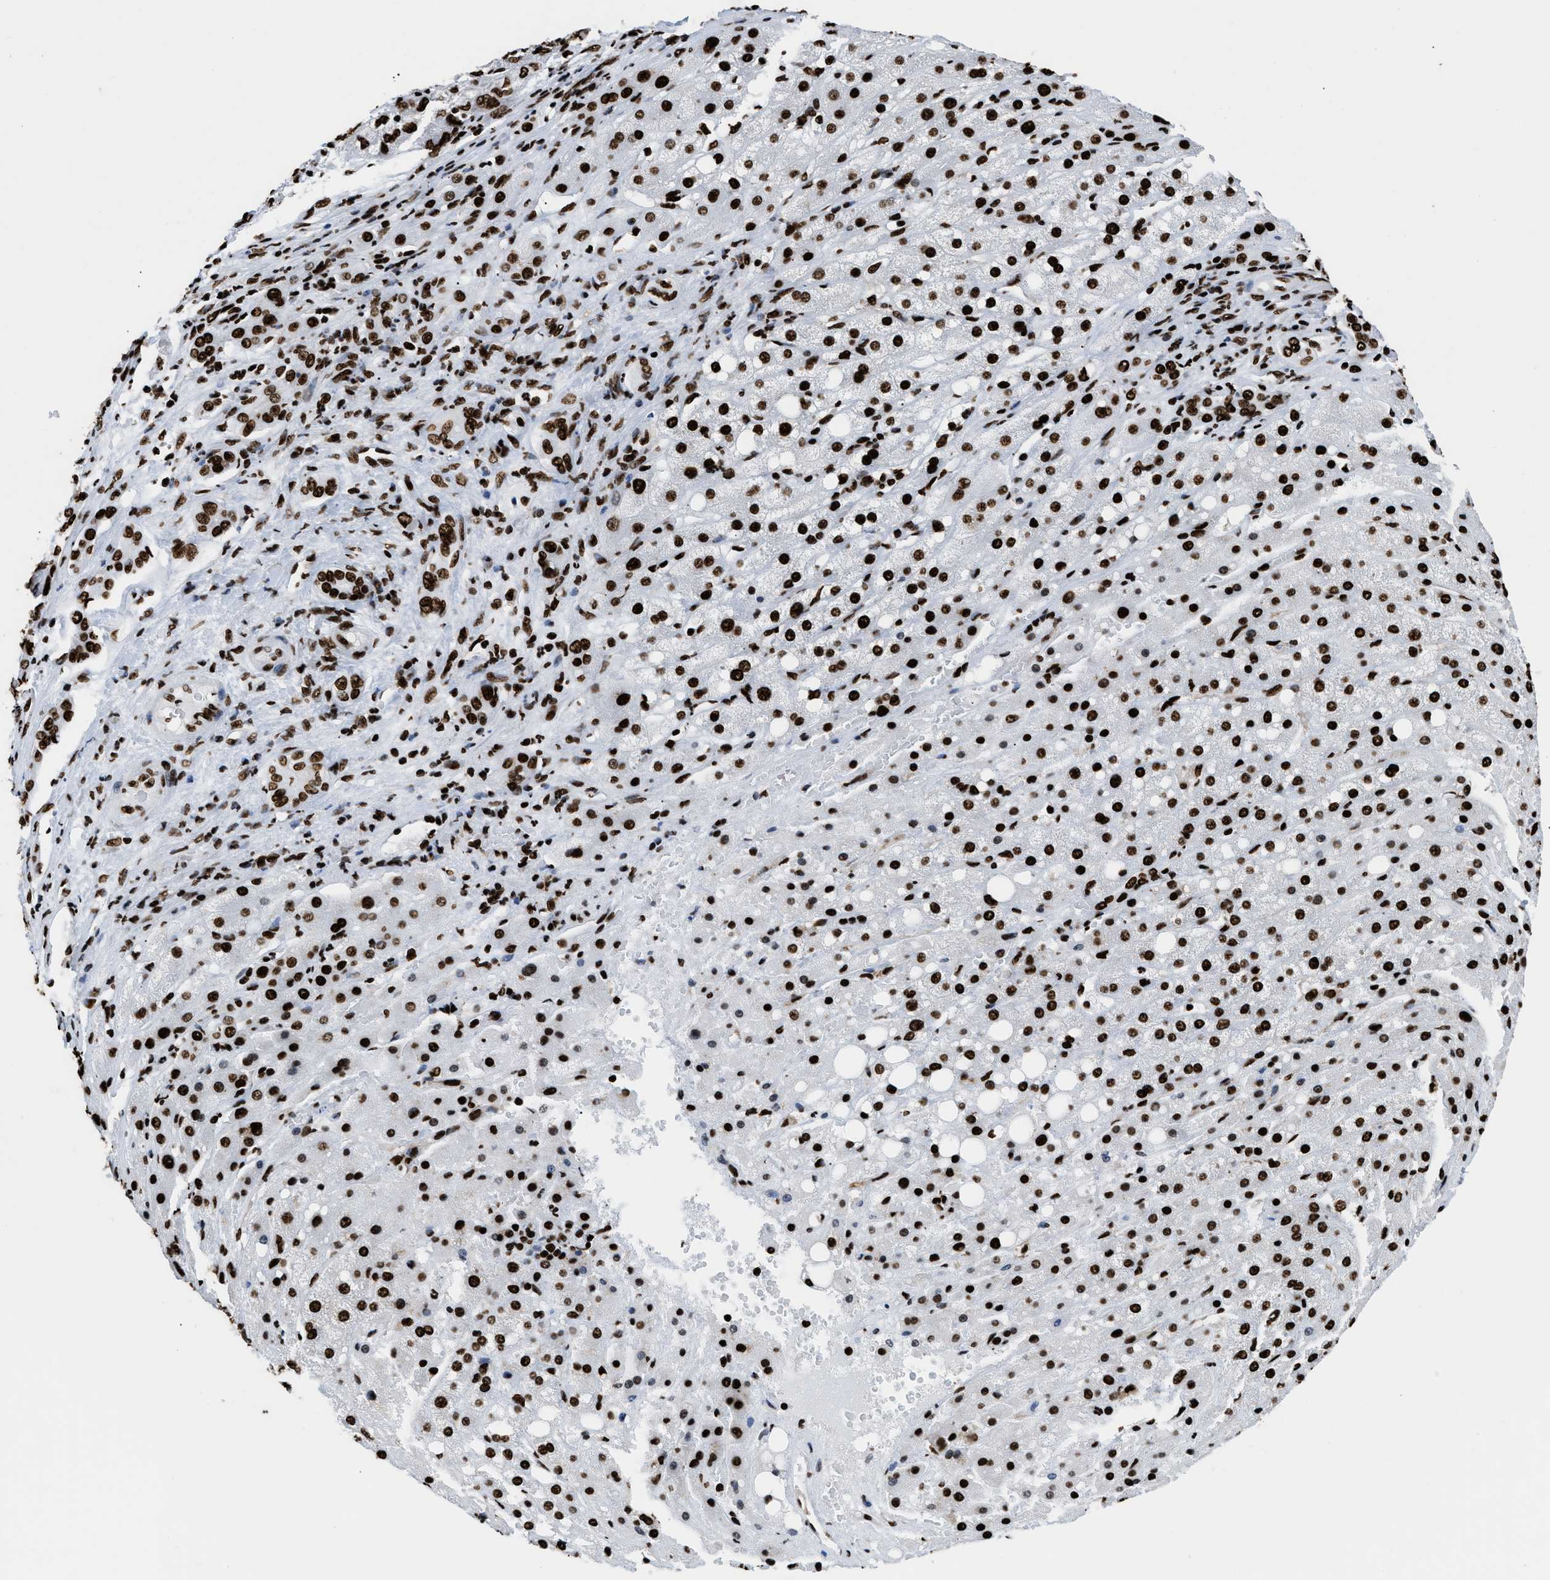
{"staining": {"intensity": "strong", "quantity": ">75%", "location": "nuclear"}, "tissue": "liver cancer", "cell_type": "Tumor cells", "image_type": "cancer", "snomed": [{"axis": "morphology", "description": "Carcinoma, Hepatocellular, NOS"}, {"axis": "topography", "description": "Liver"}], "caption": "Protein staining of liver hepatocellular carcinoma tissue shows strong nuclear positivity in approximately >75% of tumor cells. (DAB IHC with brightfield microscopy, high magnification).", "gene": "HNRNPM", "patient": {"sex": "male", "age": 80}}